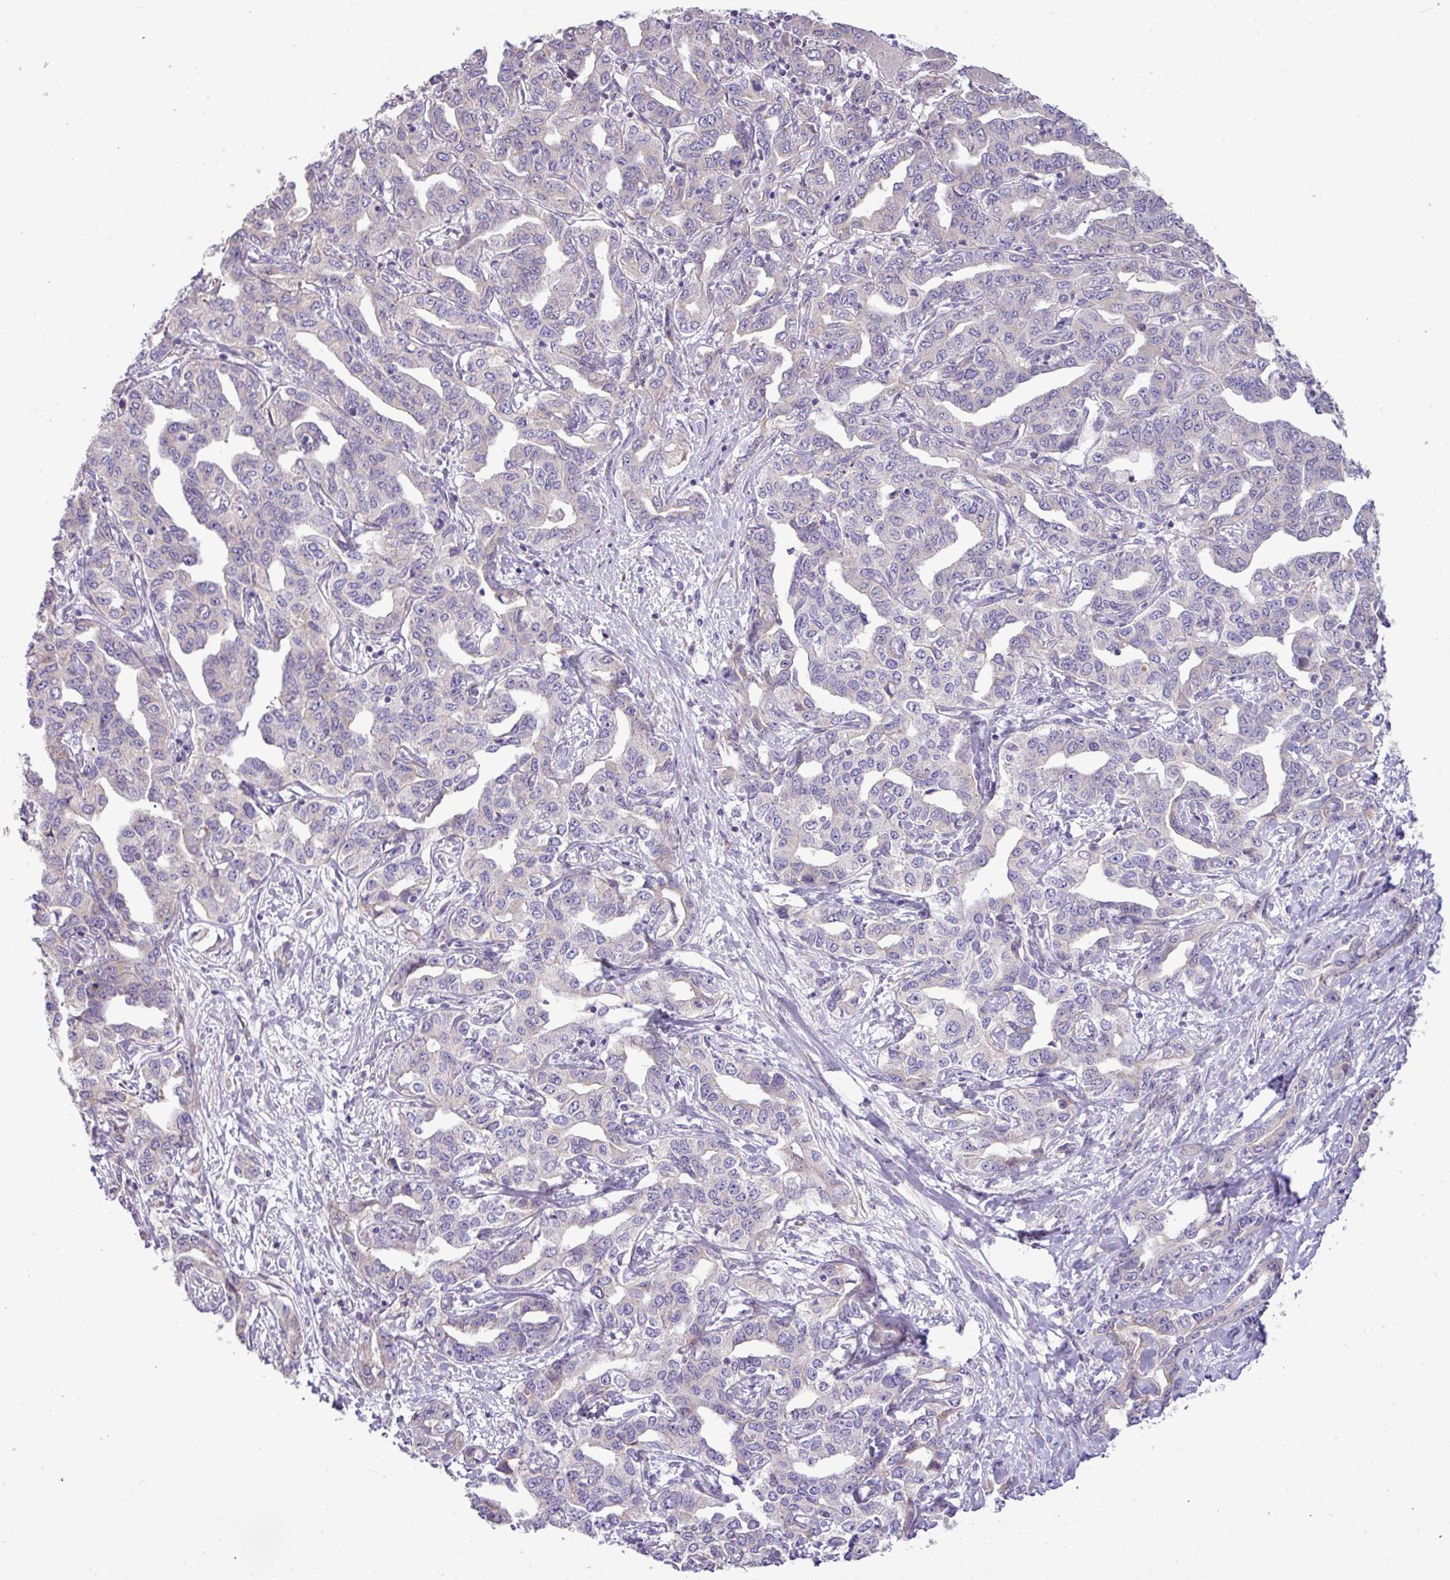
{"staining": {"intensity": "negative", "quantity": "none", "location": "none"}, "tissue": "liver cancer", "cell_type": "Tumor cells", "image_type": "cancer", "snomed": [{"axis": "morphology", "description": "Cholangiocarcinoma"}, {"axis": "topography", "description": "Liver"}], "caption": "High power microscopy micrograph of an IHC histopathology image of cholangiocarcinoma (liver), revealing no significant expression in tumor cells.", "gene": "IRGC", "patient": {"sex": "male", "age": 59}}